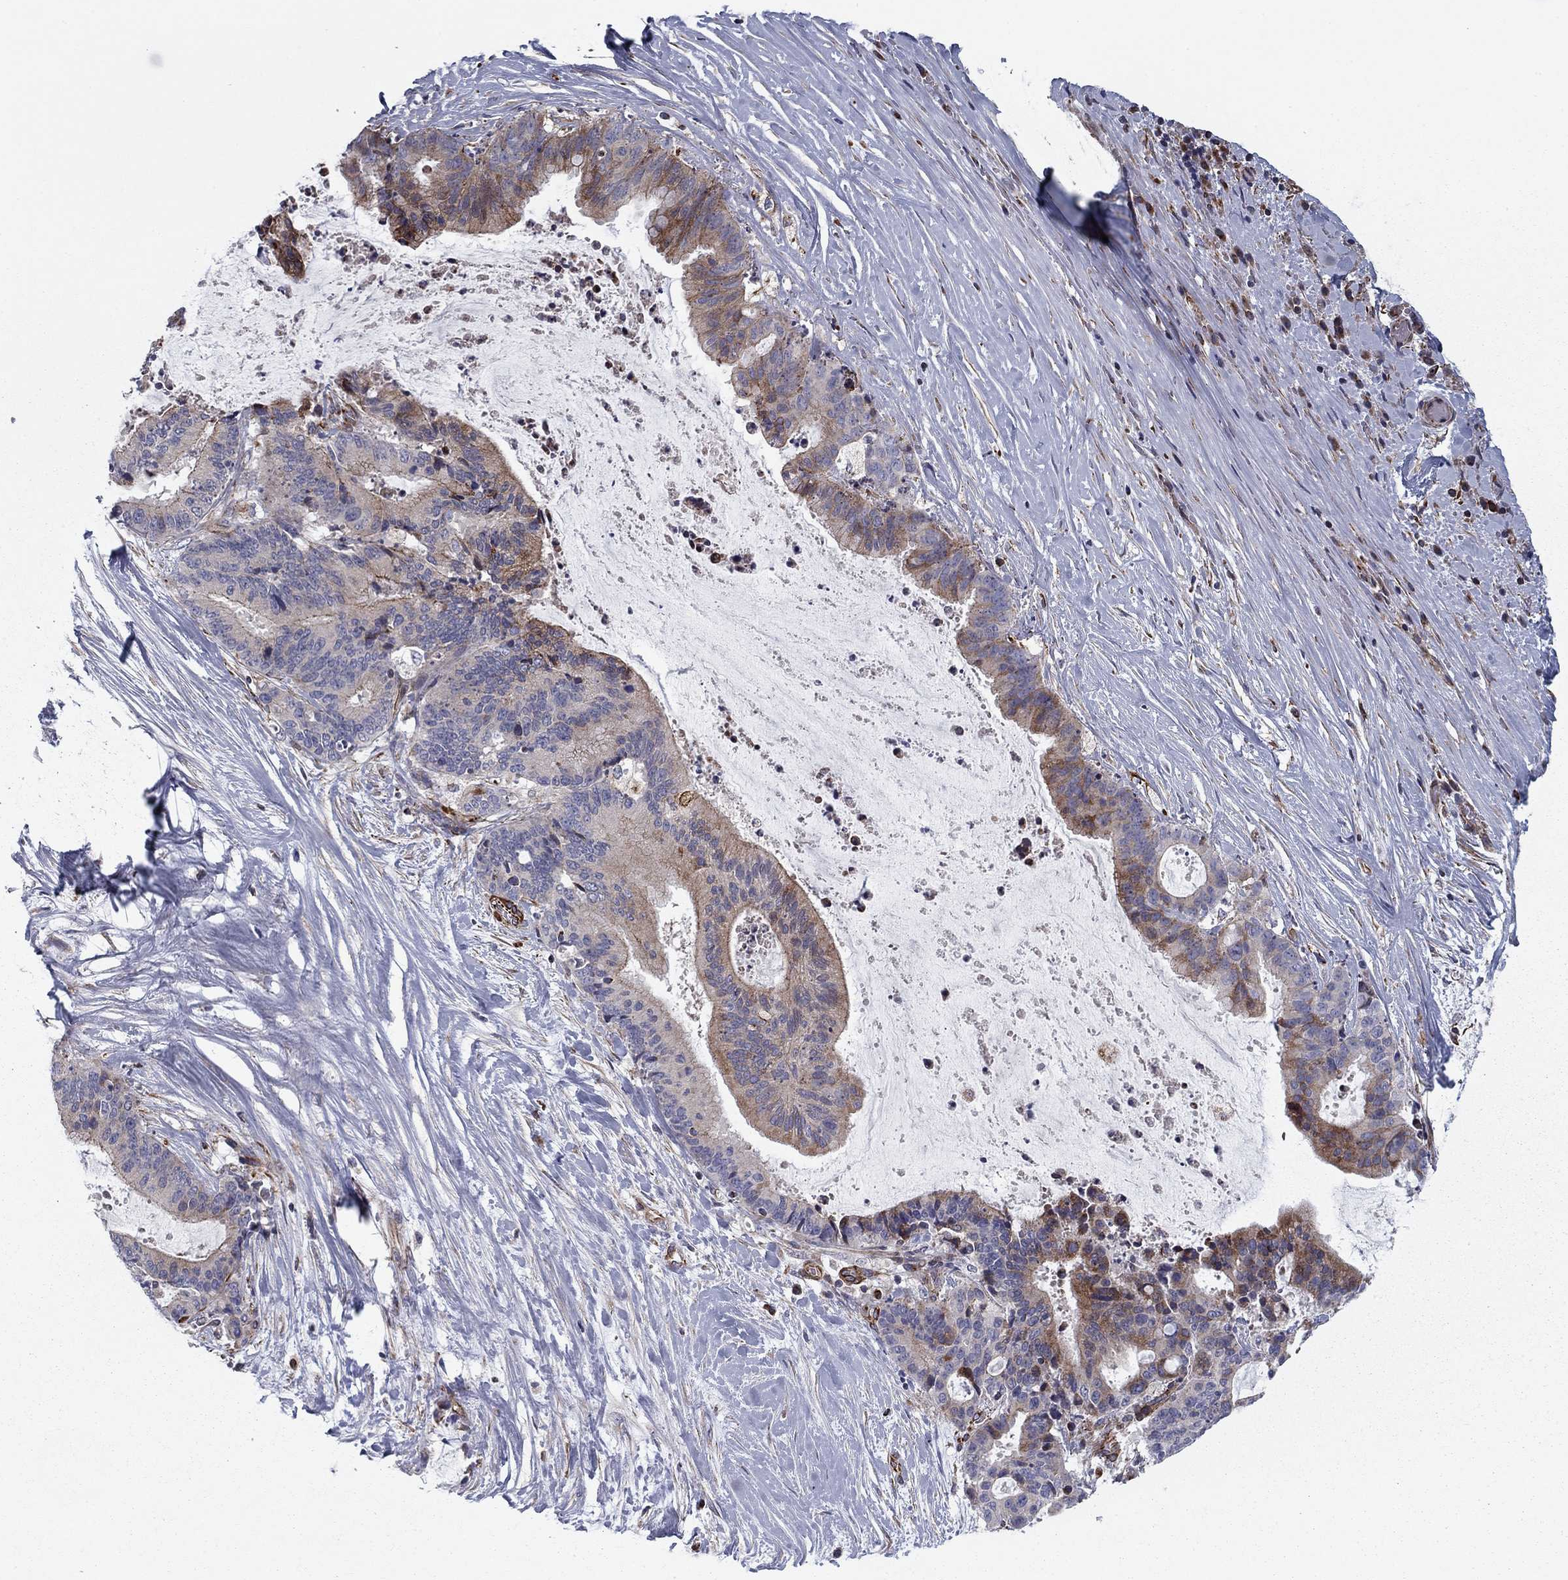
{"staining": {"intensity": "moderate", "quantity": "25%-75%", "location": "cytoplasmic/membranous"}, "tissue": "liver cancer", "cell_type": "Tumor cells", "image_type": "cancer", "snomed": [{"axis": "morphology", "description": "Cholangiocarcinoma"}, {"axis": "topography", "description": "Liver"}], "caption": "A micrograph of human liver cancer stained for a protein exhibits moderate cytoplasmic/membranous brown staining in tumor cells.", "gene": "CLSTN1", "patient": {"sex": "female", "age": 73}}